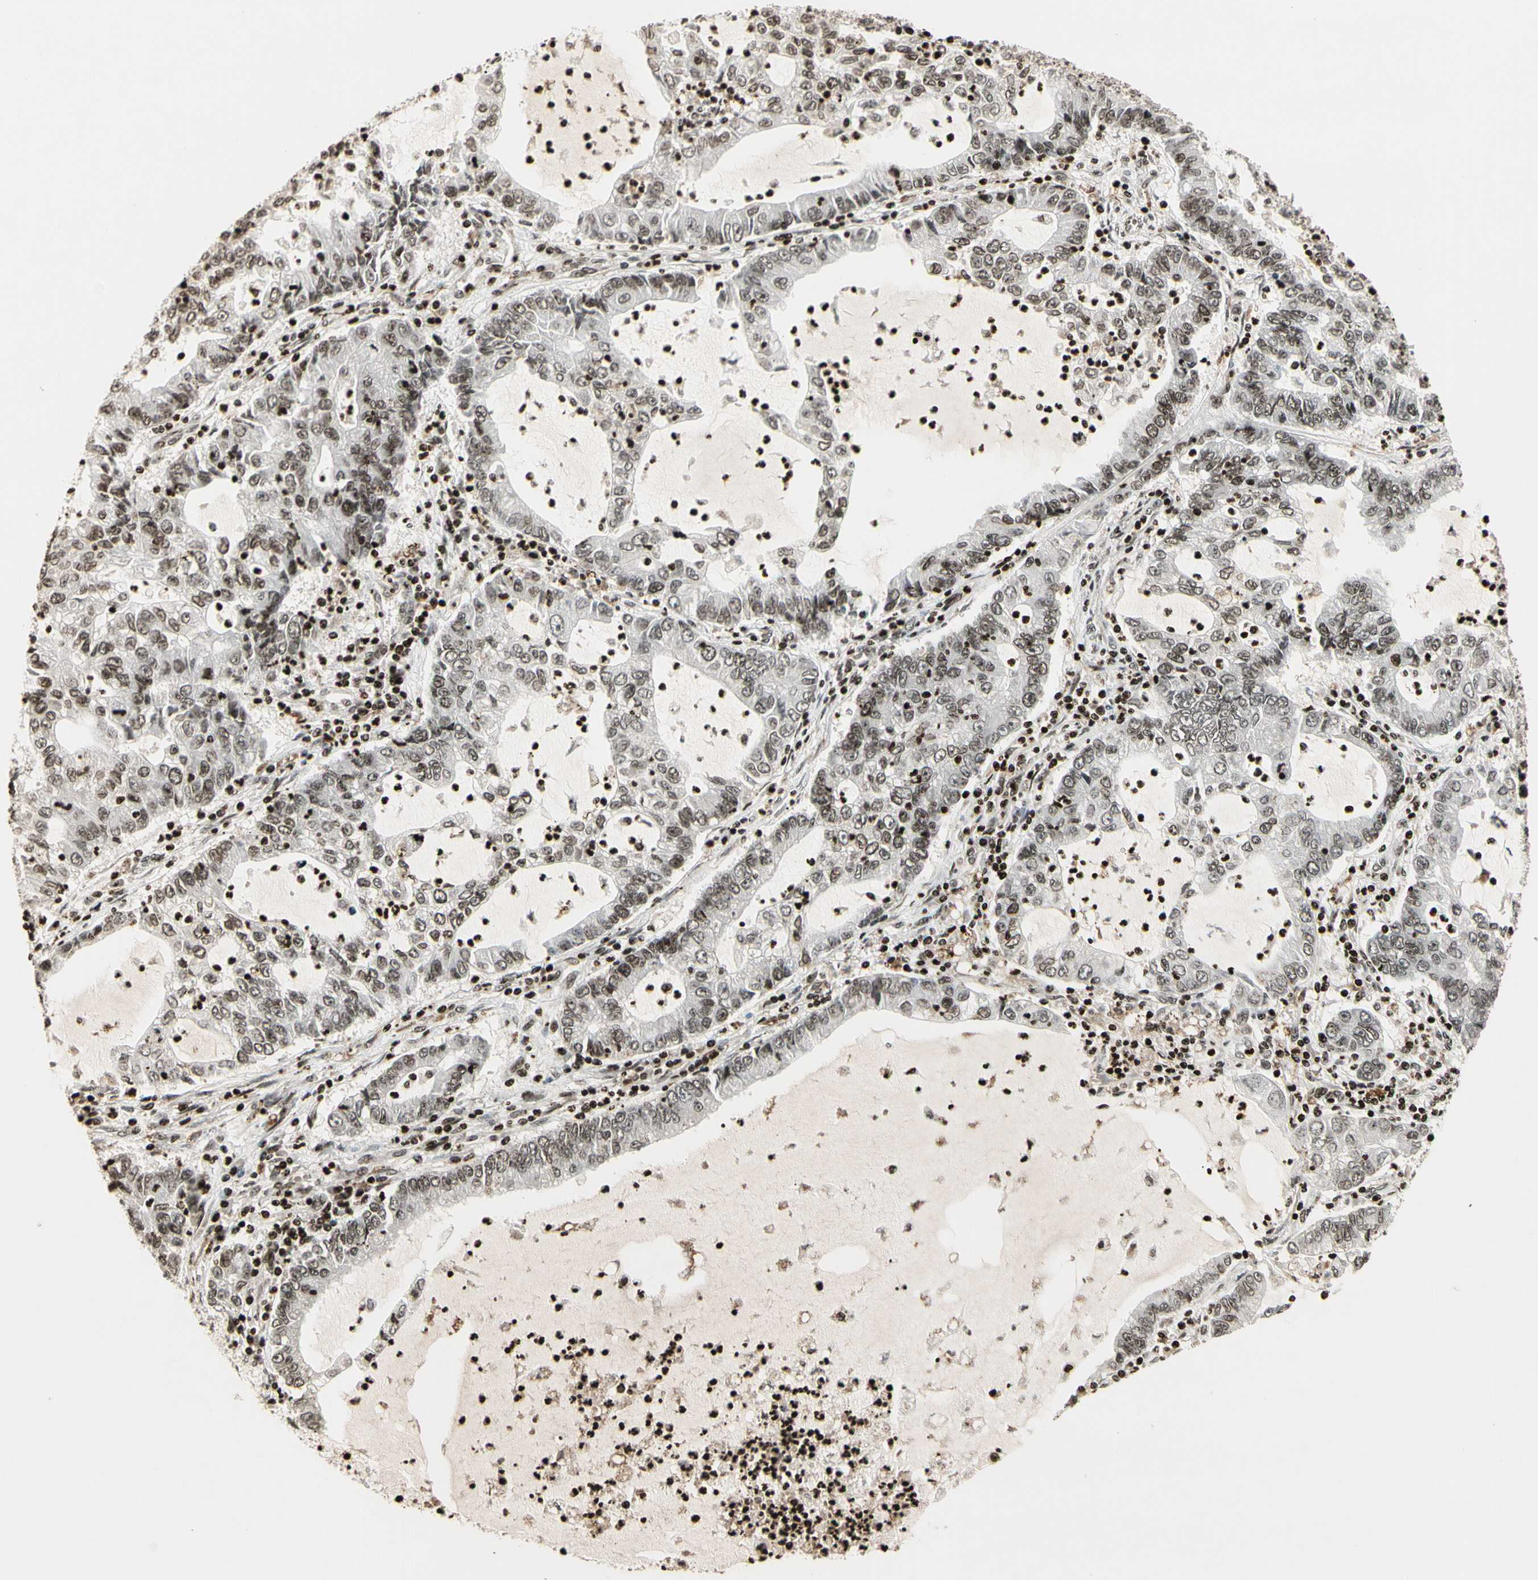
{"staining": {"intensity": "weak", "quantity": ">75%", "location": "nuclear"}, "tissue": "lung cancer", "cell_type": "Tumor cells", "image_type": "cancer", "snomed": [{"axis": "morphology", "description": "Adenocarcinoma, NOS"}, {"axis": "topography", "description": "Lung"}], "caption": "Immunohistochemical staining of lung adenocarcinoma displays weak nuclear protein expression in approximately >75% of tumor cells.", "gene": "TSHZ3", "patient": {"sex": "female", "age": 51}}